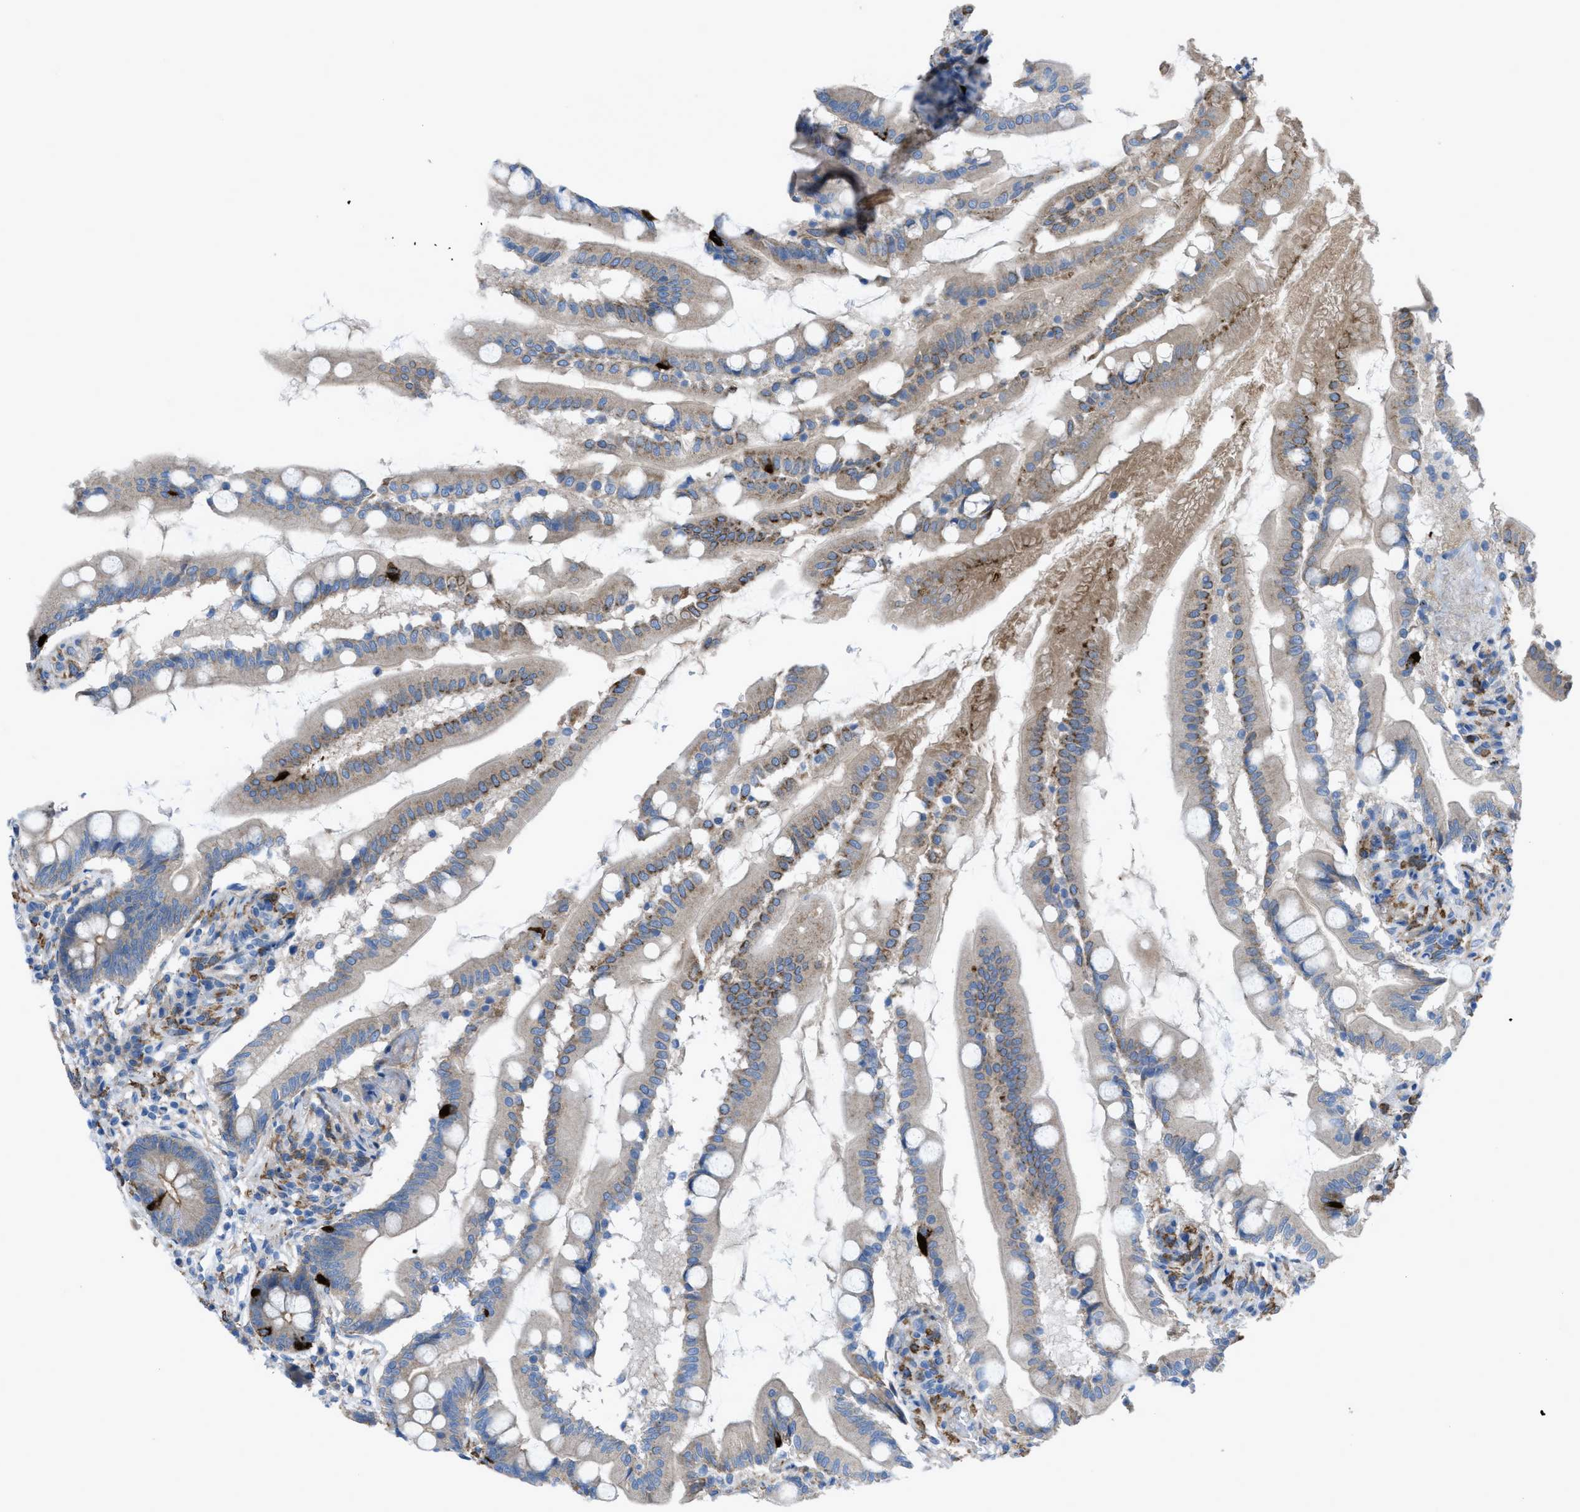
{"staining": {"intensity": "strong", "quantity": "<25%", "location": "cytoplasmic/membranous"}, "tissue": "small intestine", "cell_type": "Glandular cells", "image_type": "normal", "snomed": [{"axis": "morphology", "description": "Normal tissue, NOS"}, {"axis": "topography", "description": "Small intestine"}], "caption": "Strong cytoplasmic/membranous positivity is seen in about <25% of glandular cells in unremarkable small intestine.", "gene": "EGFR", "patient": {"sex": "female", "age": 56}}